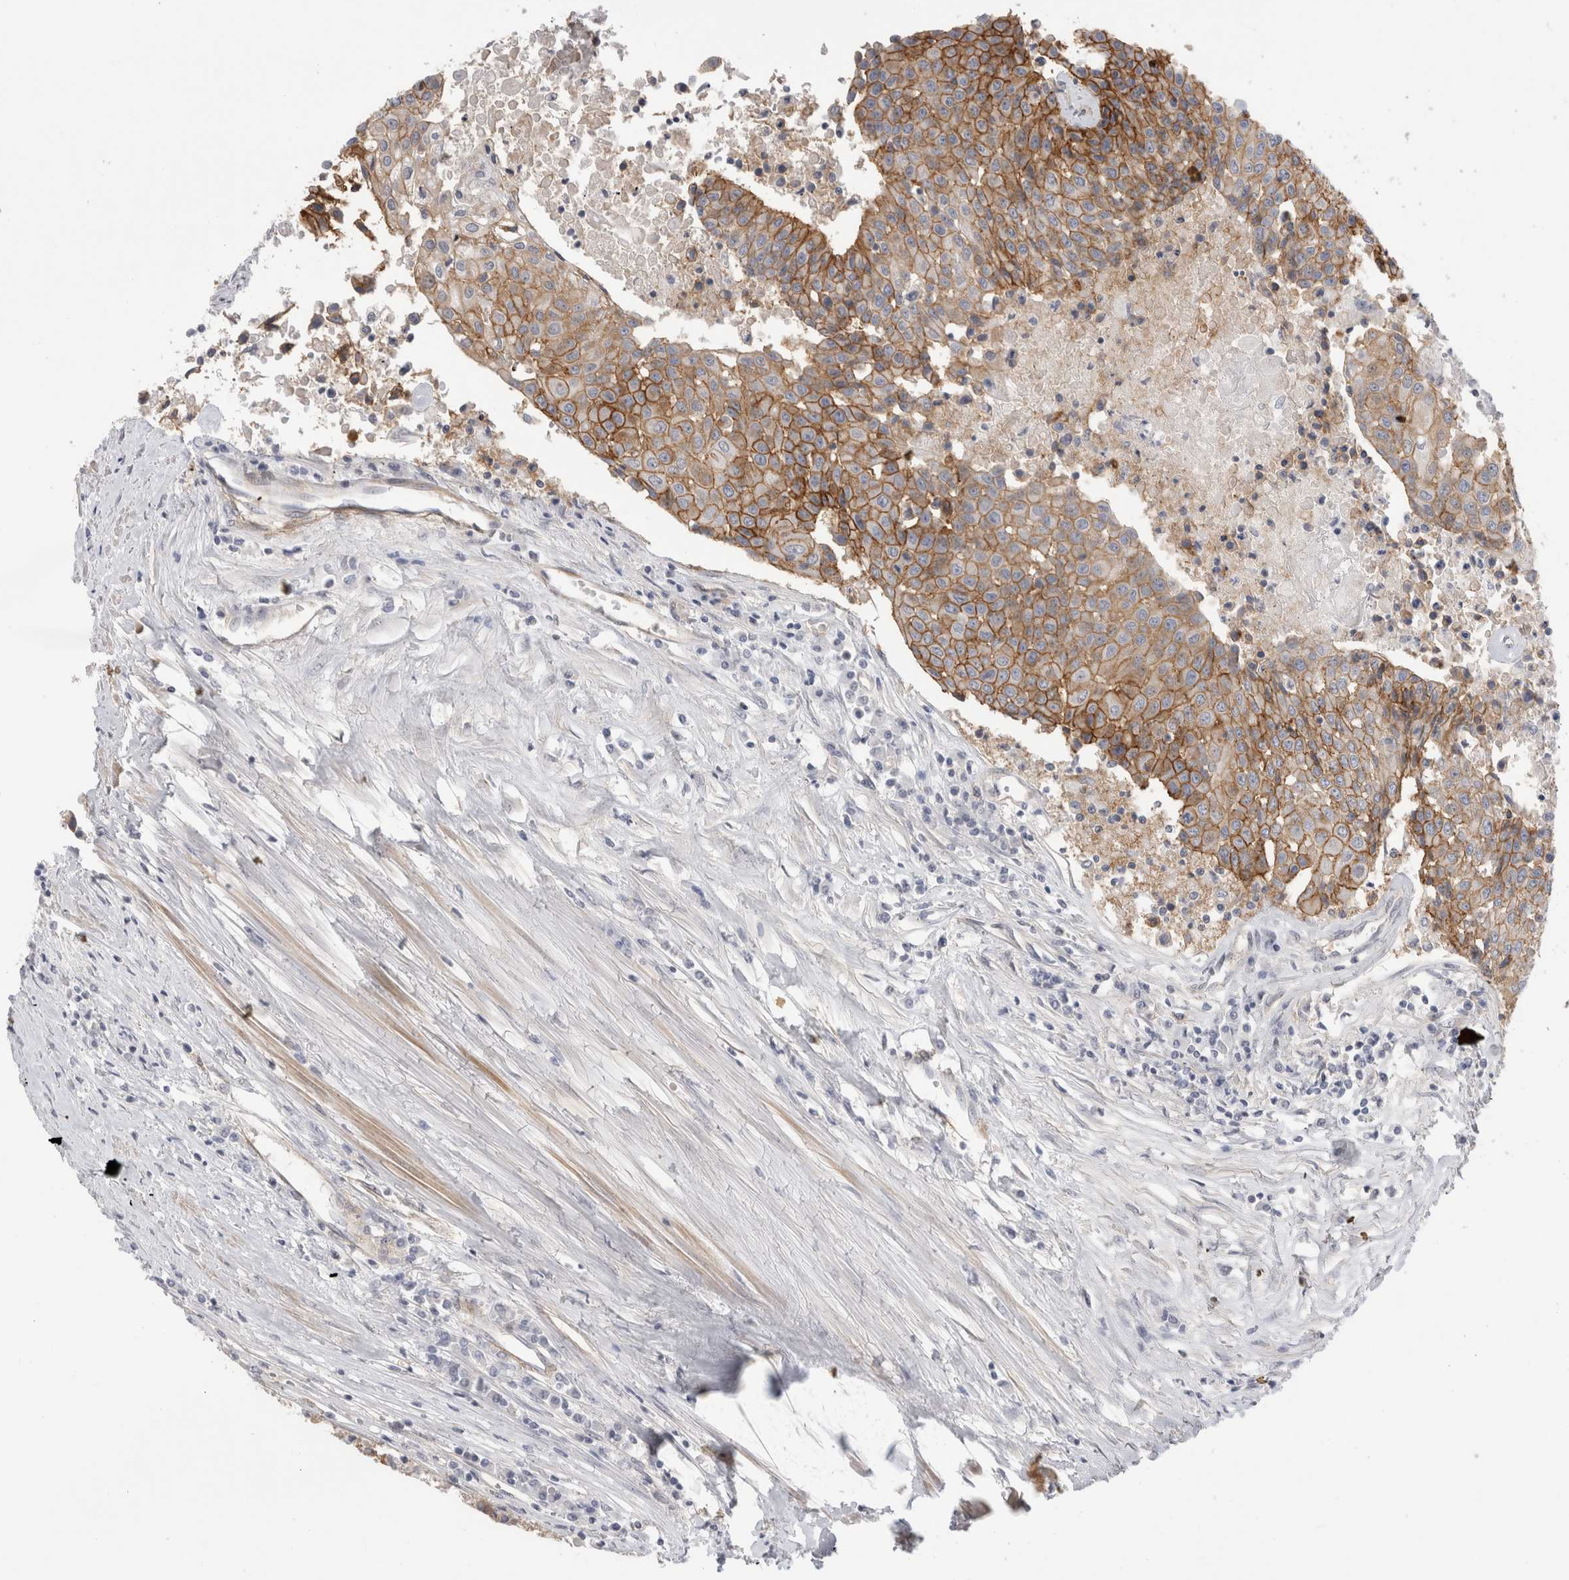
{"staining": {"intensity": "moderate", "quantity": ">75%", "location": "cytoplasmic/membranous"}, "tissue": "urothelial cancer", "cell_type": "Tumor cells", "image_type": "cancer", "snomed": [{"axis": "morphology", "description": "Urothelial carcinoma, High grade"}, {"axis": "topography", "description": "Urinary bladder"}], "caption": "The micrograph reveals a brown stain indicating the presence of a protein in the cytoplasmic/membranous of tumor cells in urothelial cancer.", "gene": "VANGL1", "patient": {"sex": "female", "age": 85}}